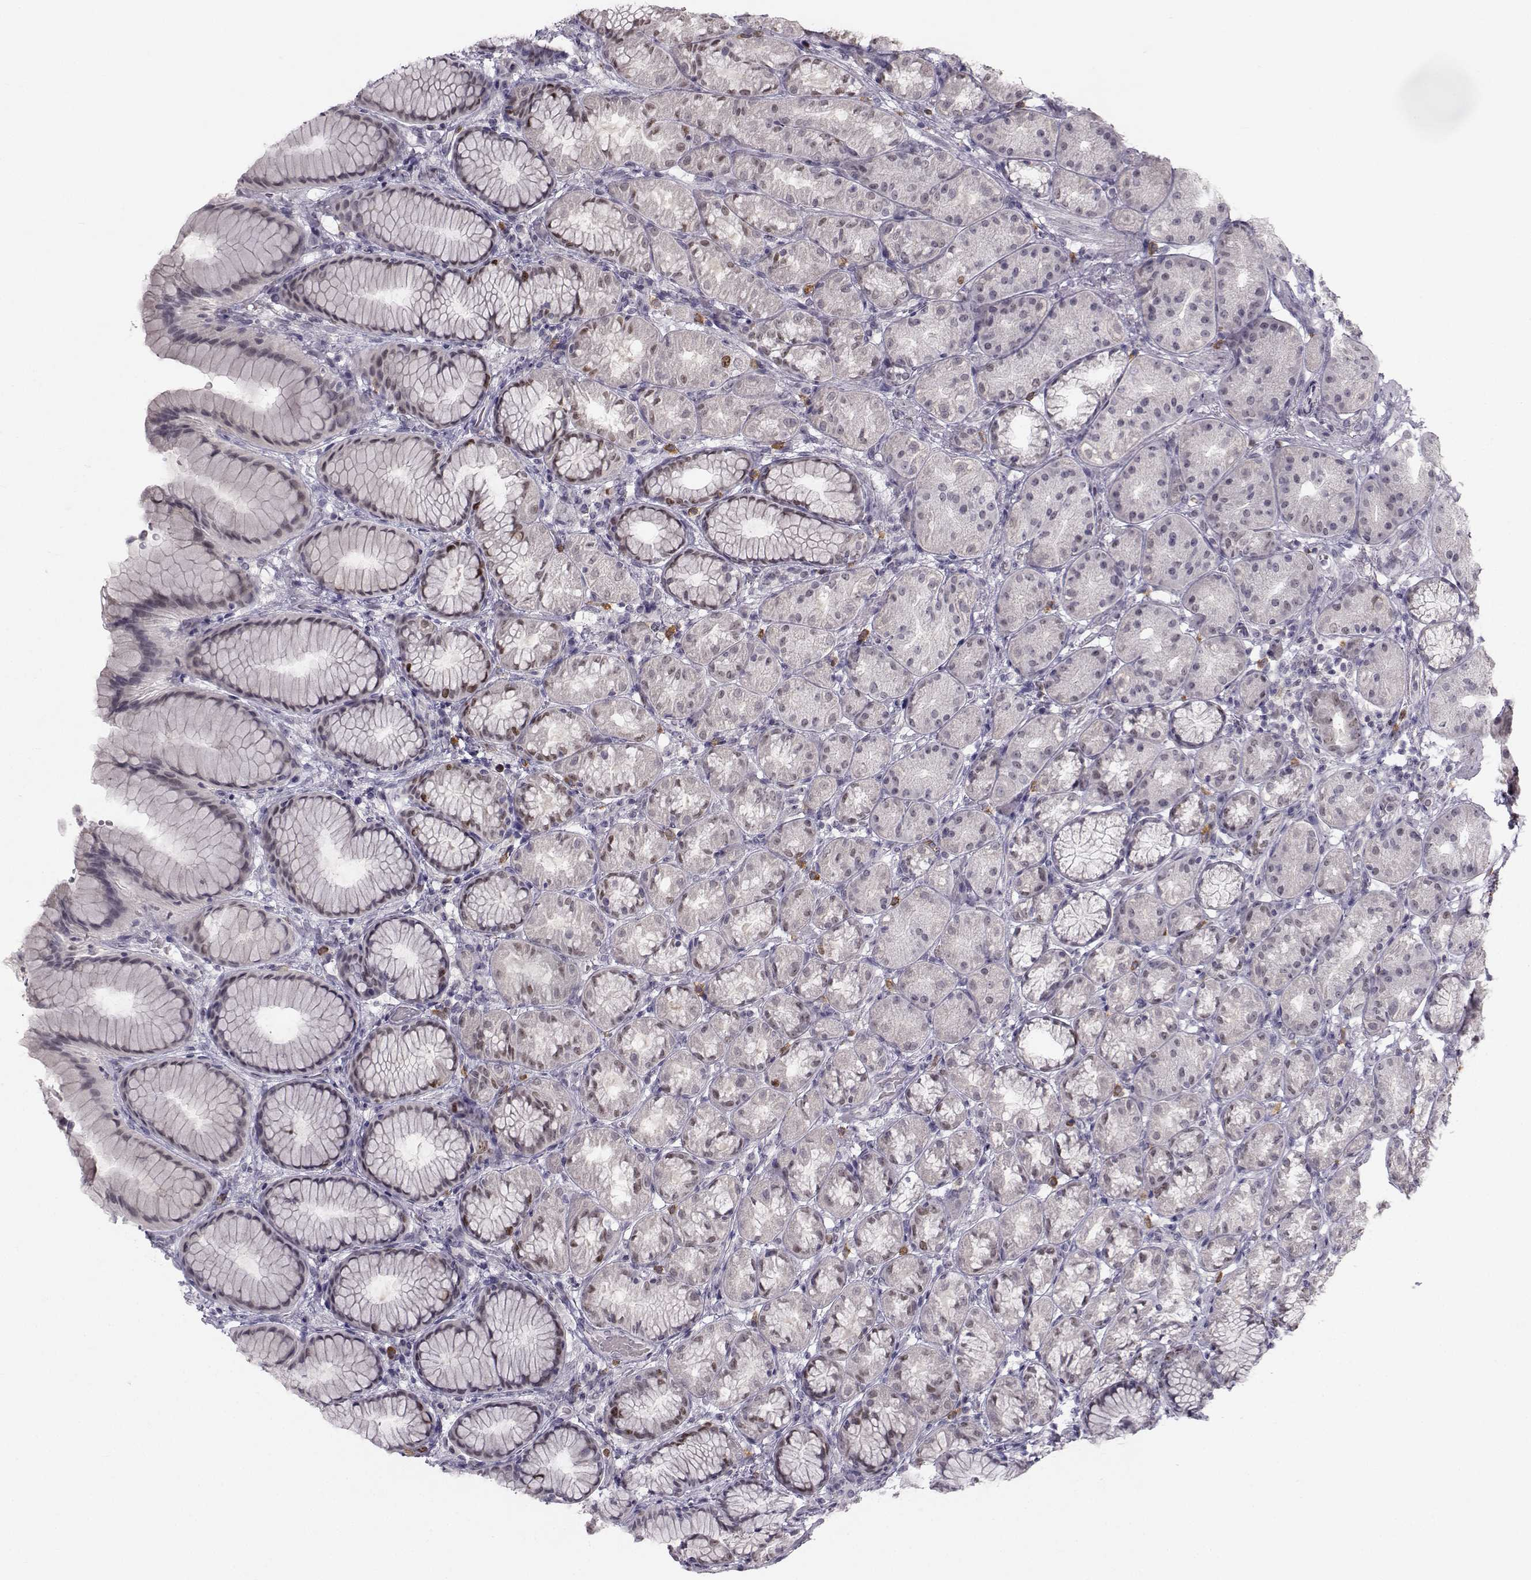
{"staining": {"intensity": "moderate", "quantity": "<25%", "location": "cytoplasmic/membranous,nuclear"}, "tissue": "stomach", "cell_type": "Glandular cells", "image_type": "normal", "snomed": [{"axis": "morphology", "description": "Normal tissue, NOS"}, {"axis": "morphology", "description": "Adenocarcinoma, NOS"}, {"axis": "topography", "description": "Stomach"}], "caption": "Glandular cells display moderate cytoplasmic/membranous,nuclear positivity in approximately <25% of cells in unremarkable stomach.", "gene": "LRP8", "patient": {"sex": "female", "age": 79}}